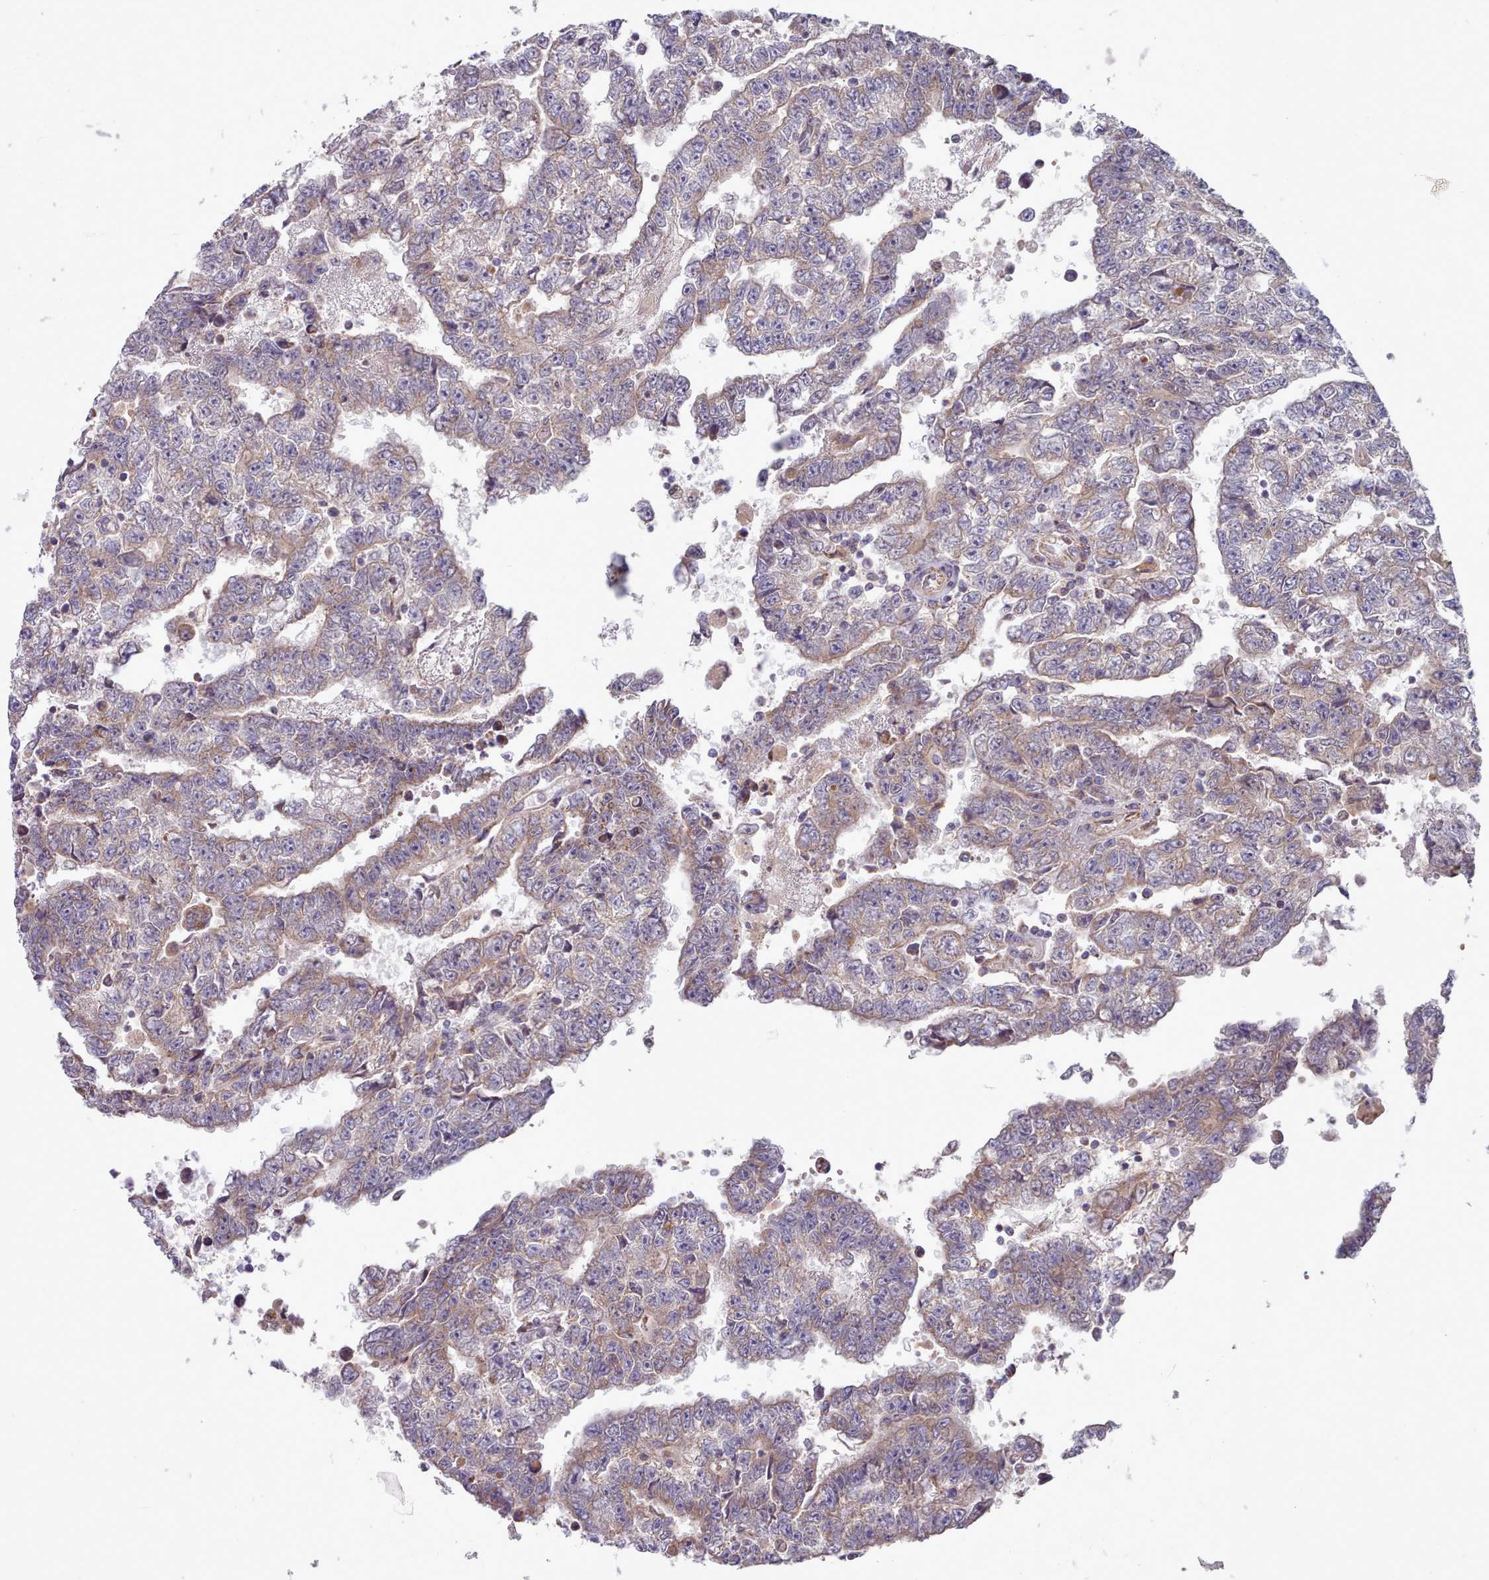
{"staining": {"intensity": "moderate", "quantity": "25%-75%", "location": "cytoplasmic/membranous"}, "tissue": "testis cancer", "cell_type": "Tumor cells", "image_type": "cancer", "snomed": [{"axis": "morphology", "description": "Carcinoma, Embryonal, NOS"}, {"axis": "topography", "description": "Testis"}], "caption": "Protein expression by immunohistochemistry demonstrates moderate cytoplasmic/membranous positivity in approximately 25%-75% of tumor cells in testis cancer.", "gene": "HSDL2", "patient": {"sex": "male", "age": 25}}